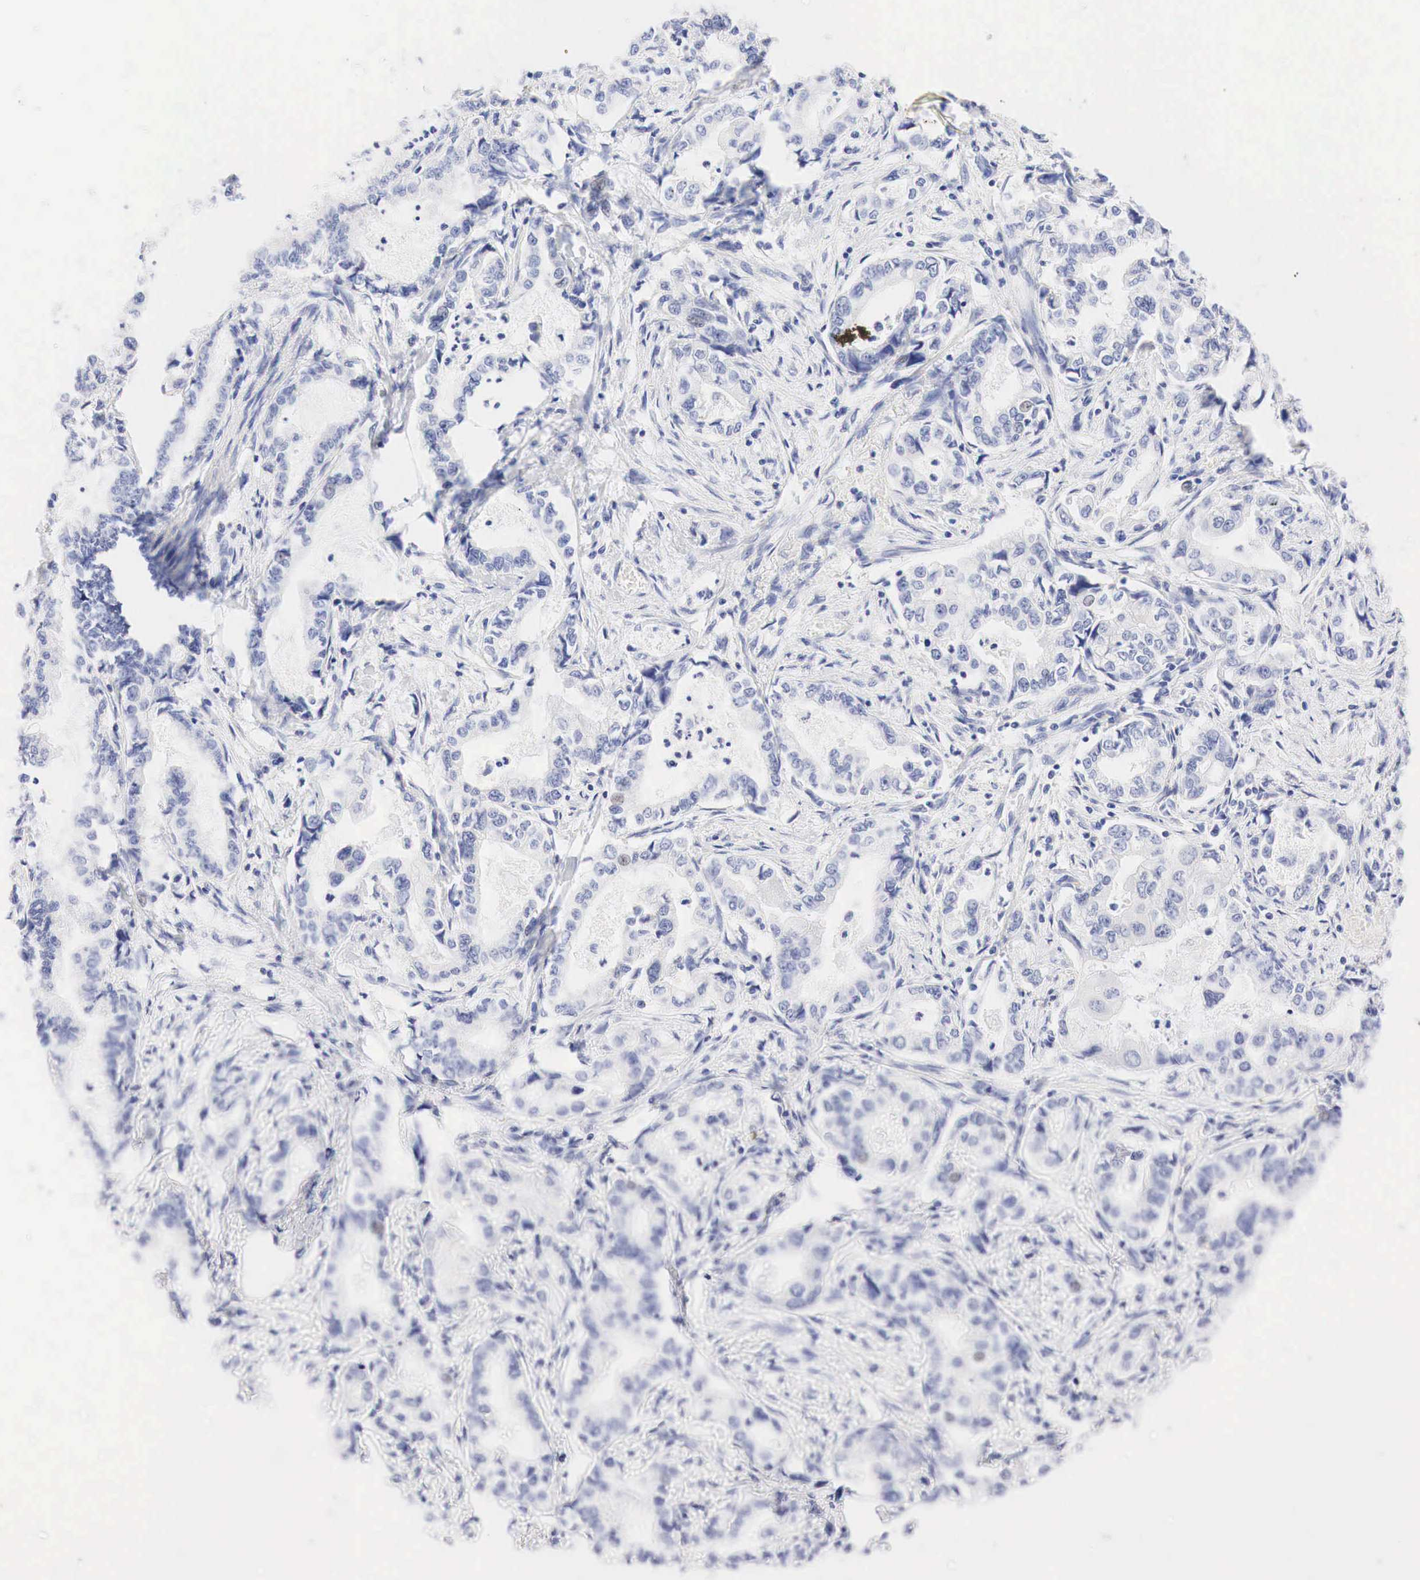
{"staining": {"intensity": "negative", "quantity": "none", "location": "none"}, "tissue": "stomach cancer", "cell_type": "Tumor cells", "image_type": "cancer", "snomed": [{"axis": "morphology", "description": "Adenocarcinoma, NOS"}, {"axis": "topography", "description": "Pancreas"}, {"axis": "topography", "description": "Stomach, upper"}], "caption": "The image demonstrates no staining of tumor cells in stomach cancer.", "gene": "NKX2-1", "patient": {"sex": "male", "age": 77}}